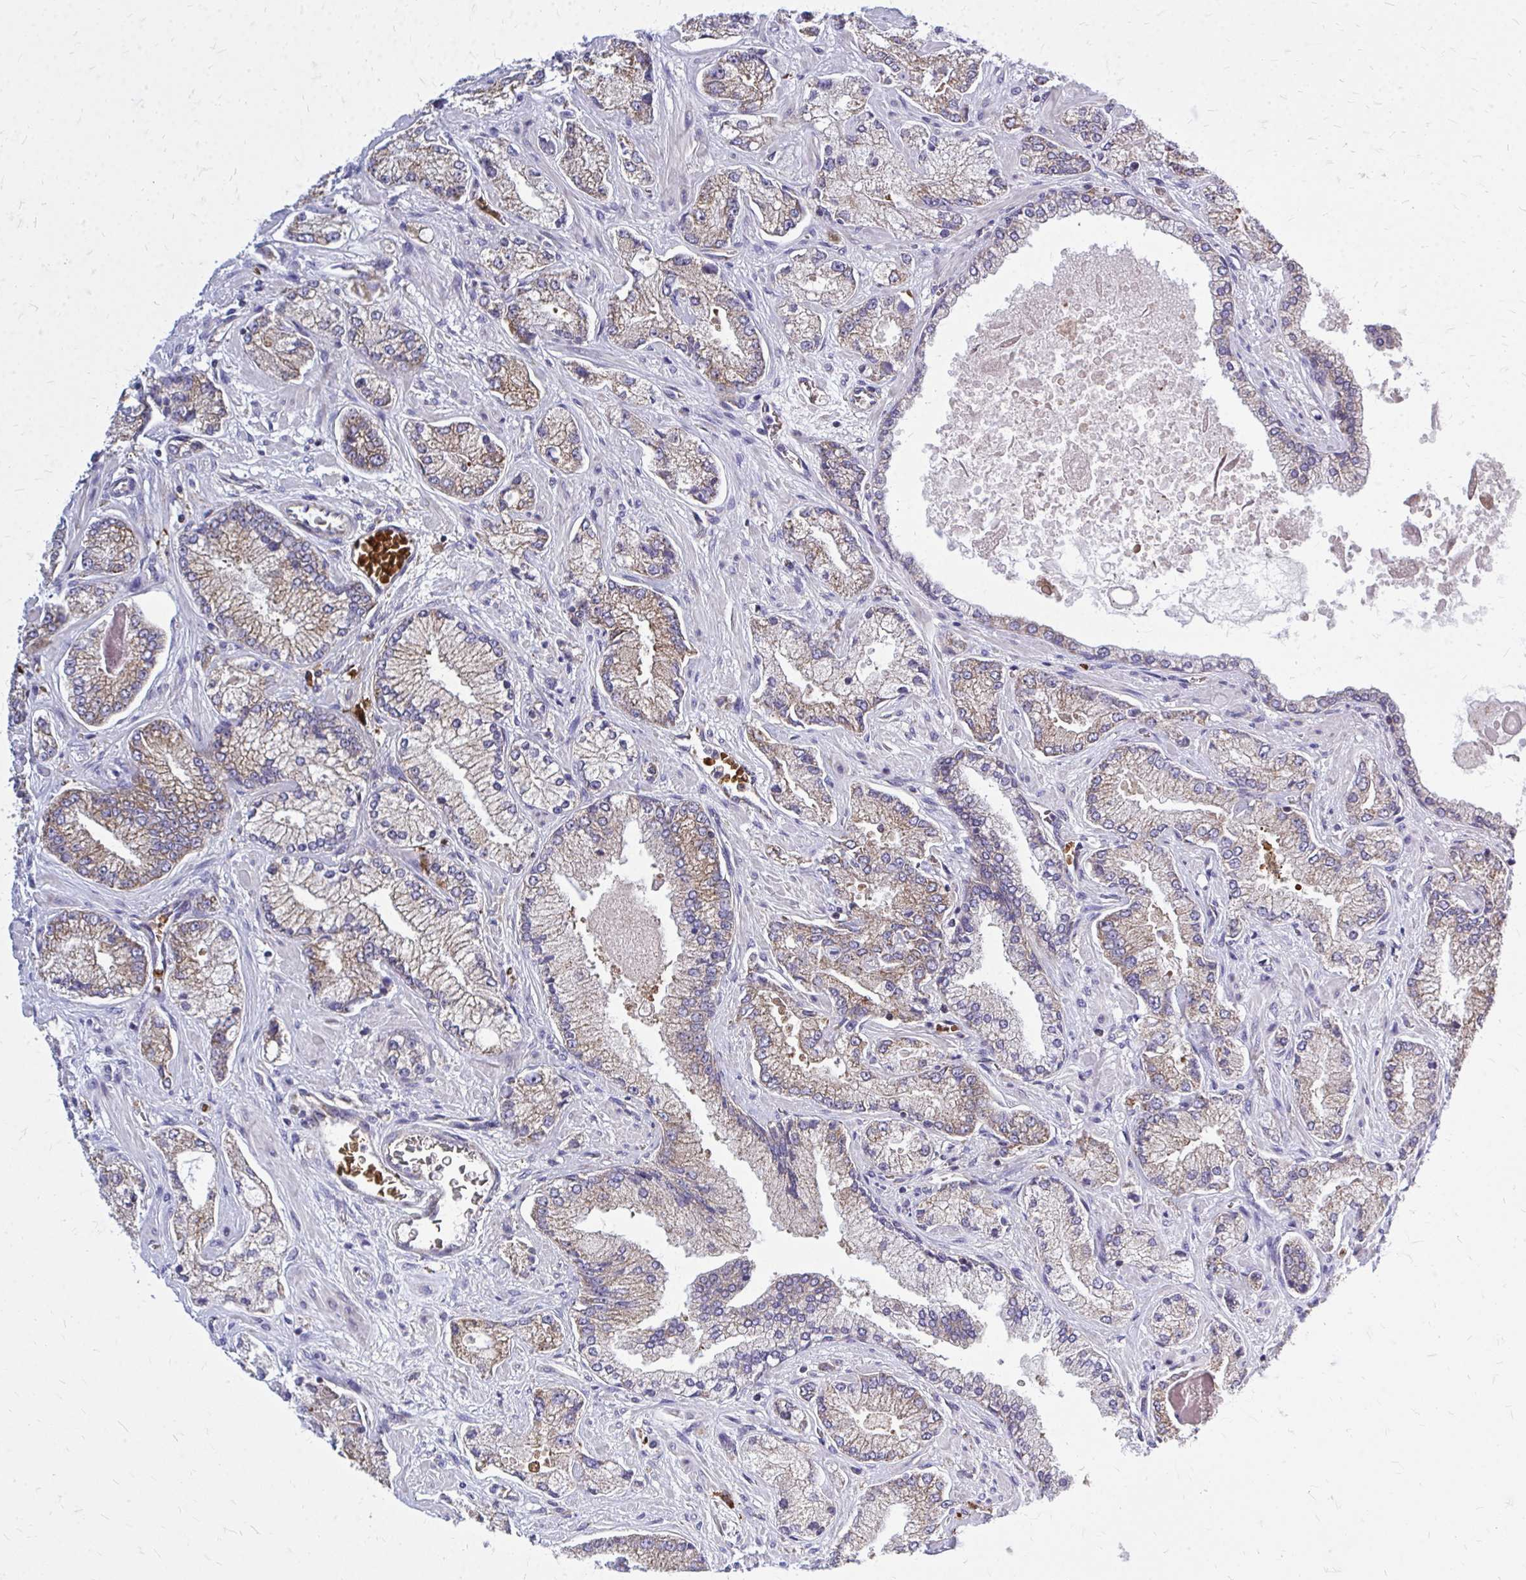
{"staining": {"intensity": "moderate", "quantity": "25%-75%", "location": "cytoplasmic/membranous"}, "tissue": "prostate cancer", "cell_type": "Tumor cells", "image_type": "cancer", "snomed": [{"axis": "morphology", "description": "Normal tissue, NOS"}, {"axis": "morphology", "description": "Adenocarcinoma, High grade"}, {"axis": "topography", "description": "Prostate"}, {"axis": "topography", "description": "Peripheral nerve tissue"}], "caption": "Protein expression analysis of prostate adenocarcinoma (high-grade) exhibits moderate cytoplasmic/membranous expression in approximately 25%-75% of tumor cells.", "gene": "PDK4", "patient": {"sex": "male", "age": 68}}